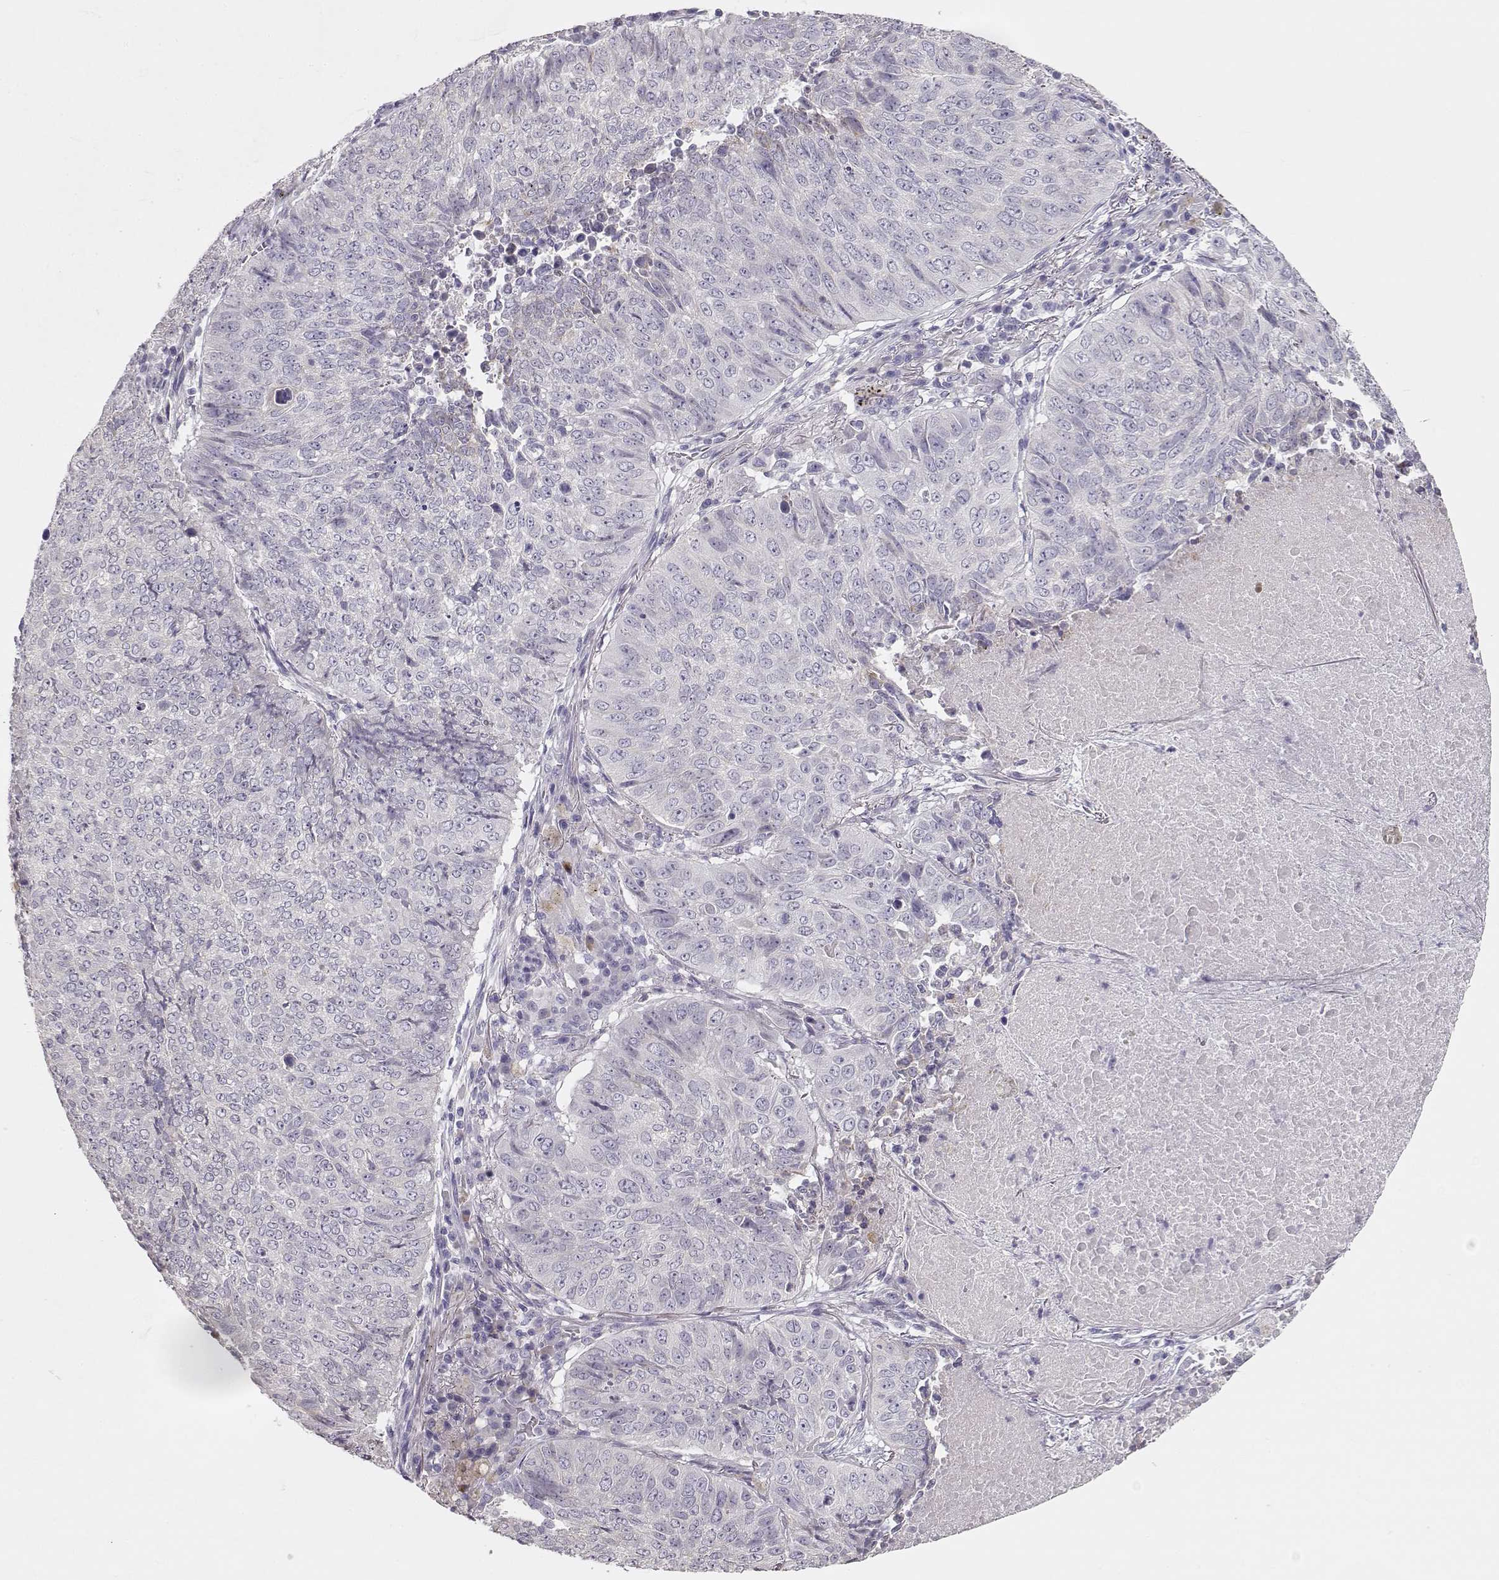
{"staining": {"intensity": "negative", "quantity": "none", "location": "none"}, "tissue": "lung cancer", "cell_type": "Tumor cells", "image_type": "cancer", "snomed": [{"axis": "morphology", "description": "Normal tissue, NOS"}, {"axis": "morphology", "description": "Squamous cell carcinoma, NOS"}, {"axis": "topography", "description": "Bronchus"}, {"axis": "topography", "description": "Lung"}], "caption": "Immunohistochemical staining of human lung squamous cell carcinoma exhibits no significant expression in tumor cells. (DAB (3,3'-diaminobenzidine) immunohistochemistry (IHC), high magnification).", "gene": "GLIPR1L2", "patient": {"sex": "male", "age": 64}}